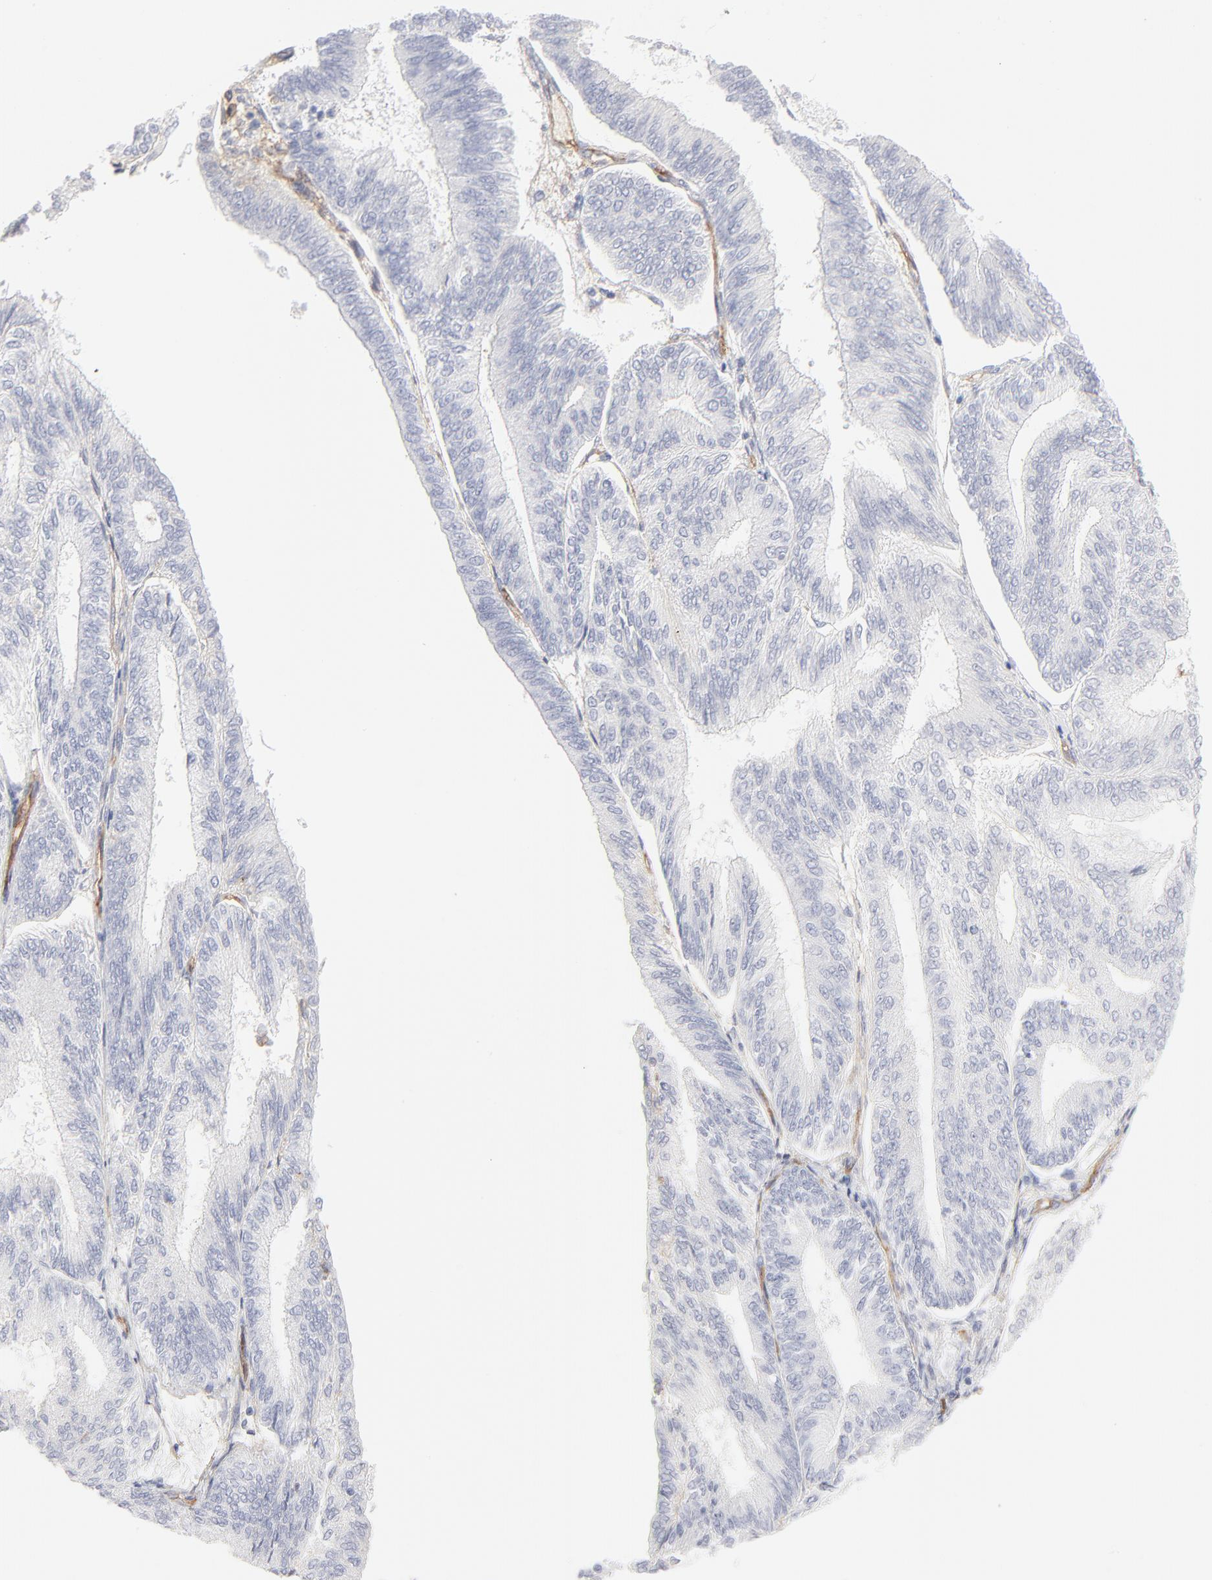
{"staining": {"intensity": "negative", "quantity": "none", "location": "none"}, "tissue": "endometrial cancer", "cell_type": "Tumor cells", "image_type": "cancer", "snomed": [{"axis": "morphology", "description": "Adenocarcinoma, NOS"}, {"axis": "topography", "description": "Endometrium"}], "caption": "This is an IHC photomicrograph of human endometrial cancer. There is no positivity in tumor cells.", "gene": "ITGA5", "patient": {"sex": "female", "age": 55}}